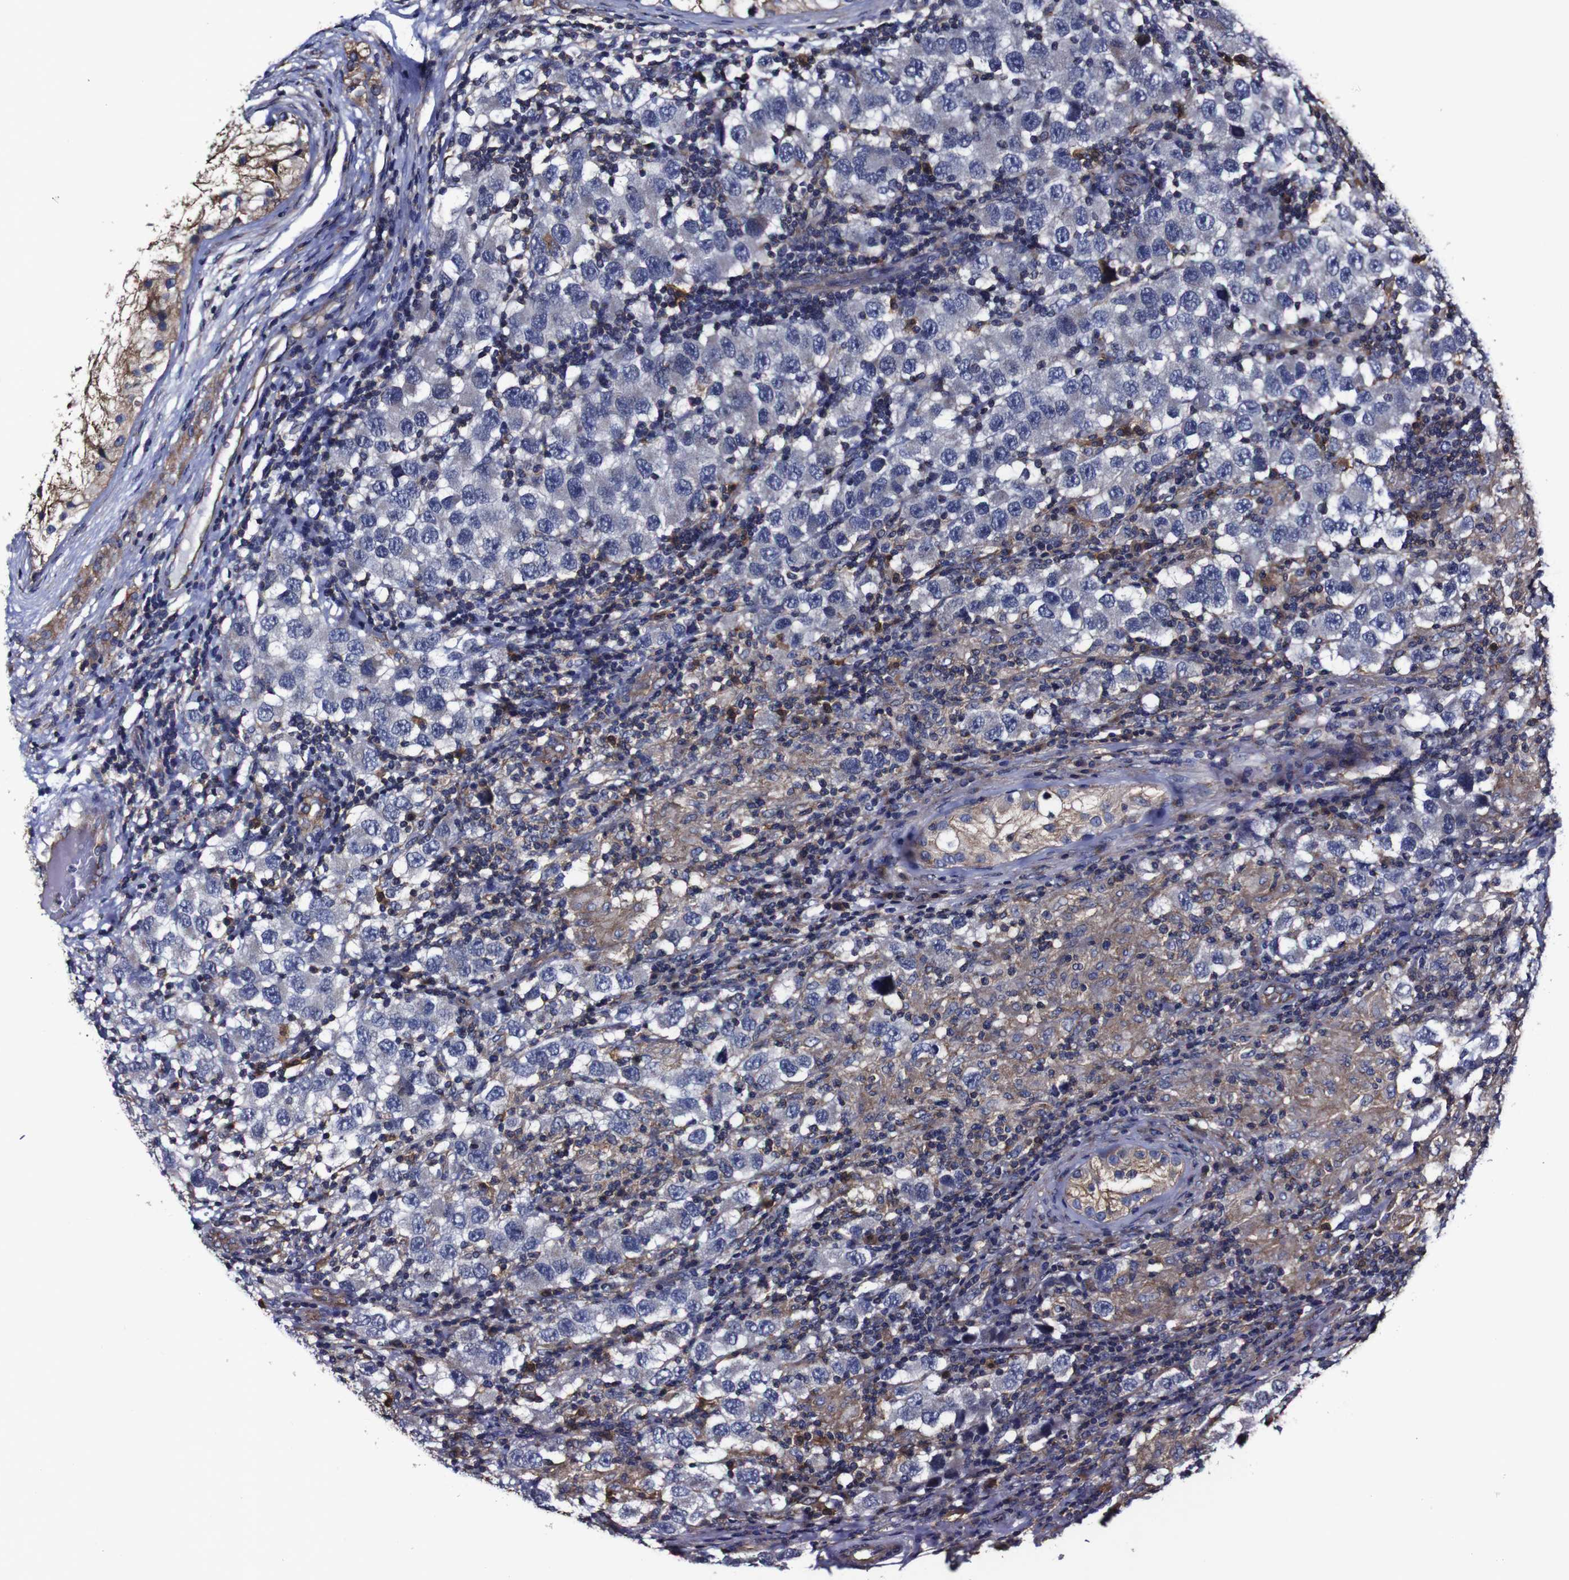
{"staining": {"intensity": "negative", "quantity": "none", "location": "none"}, "tissue": "testis cancer", "cell_type": "Tumor cells", "image_type": "cancer", "snomed": [{"axis": "morphology", "description": "Carcinoma, Embryonal, NOS"}, {"axis": "topography", "description": "Testis"}], "caption": "DAB immunohistochemical staining of human embryonal carcinoma (testis) reveals no significant staining in tumor cells. Brightfield microscopy of IHC stained with DAB (brown) and hematoxylin (blue), captured at high magnification.", "gene": "CSF1R", "patient": {"sex": "male", "age": 21}}